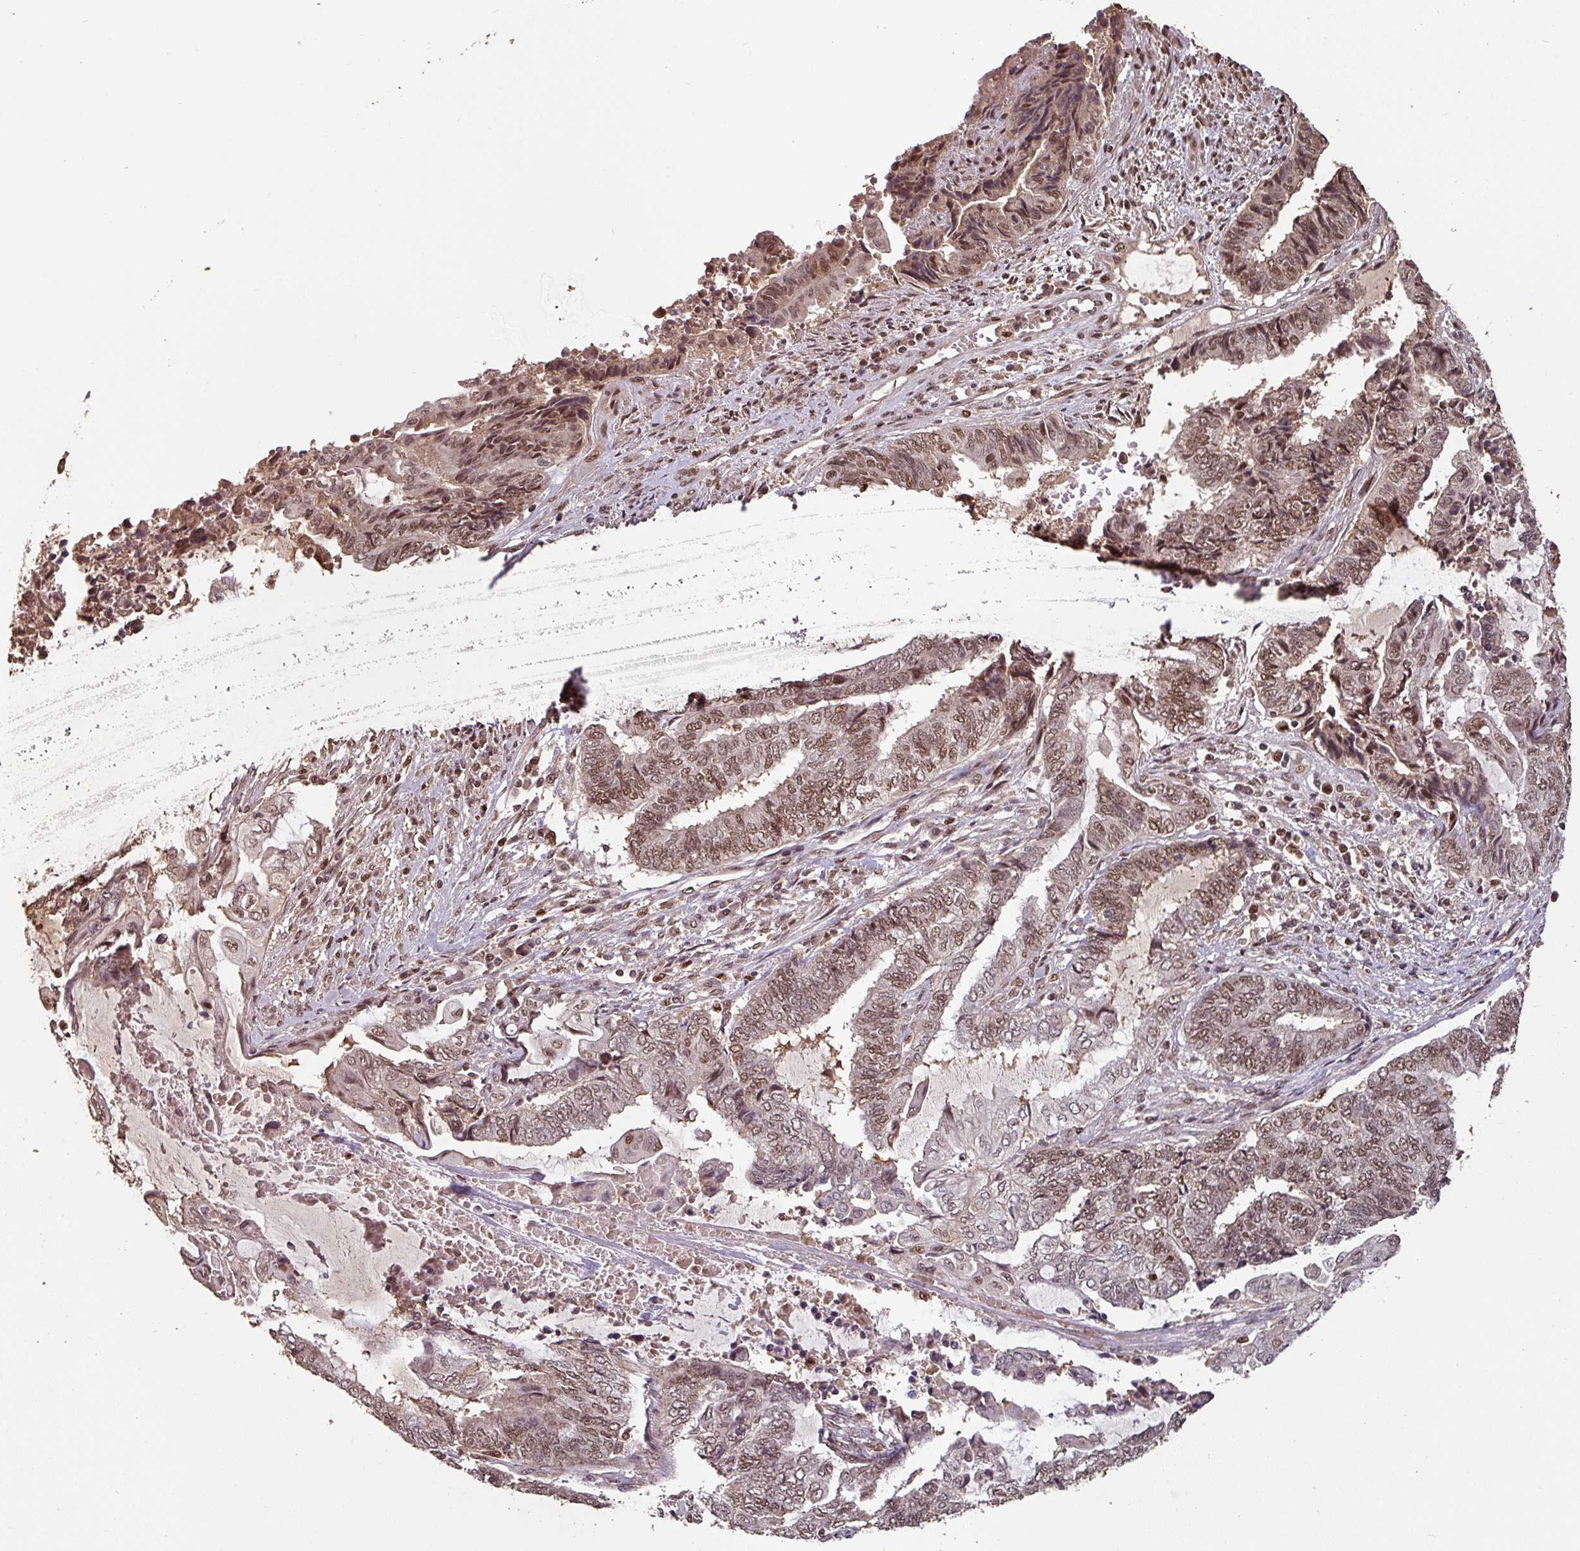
{"staining": {"intensity": "moderate", "quantity": ">75%", "location": "nuclear"}, "tissue": "endometrial cancer", "cell_type": "Tumor cells", "image_type": "cancer", "snomed": [{"axis": "morphology", "description": "Adenocarcinoma, NOS"}, {"axis": "topography", "description": "Uterus"}, {"axis": "topography", "description": "Endometrium"}], "caption": "Protein expression analysis of human endometrial cancer reveals moderate nuclear positivity in approximately >75% of tumor cells.", "gene": "POLD1", "patient": {"sex": "female", "age": 70}}